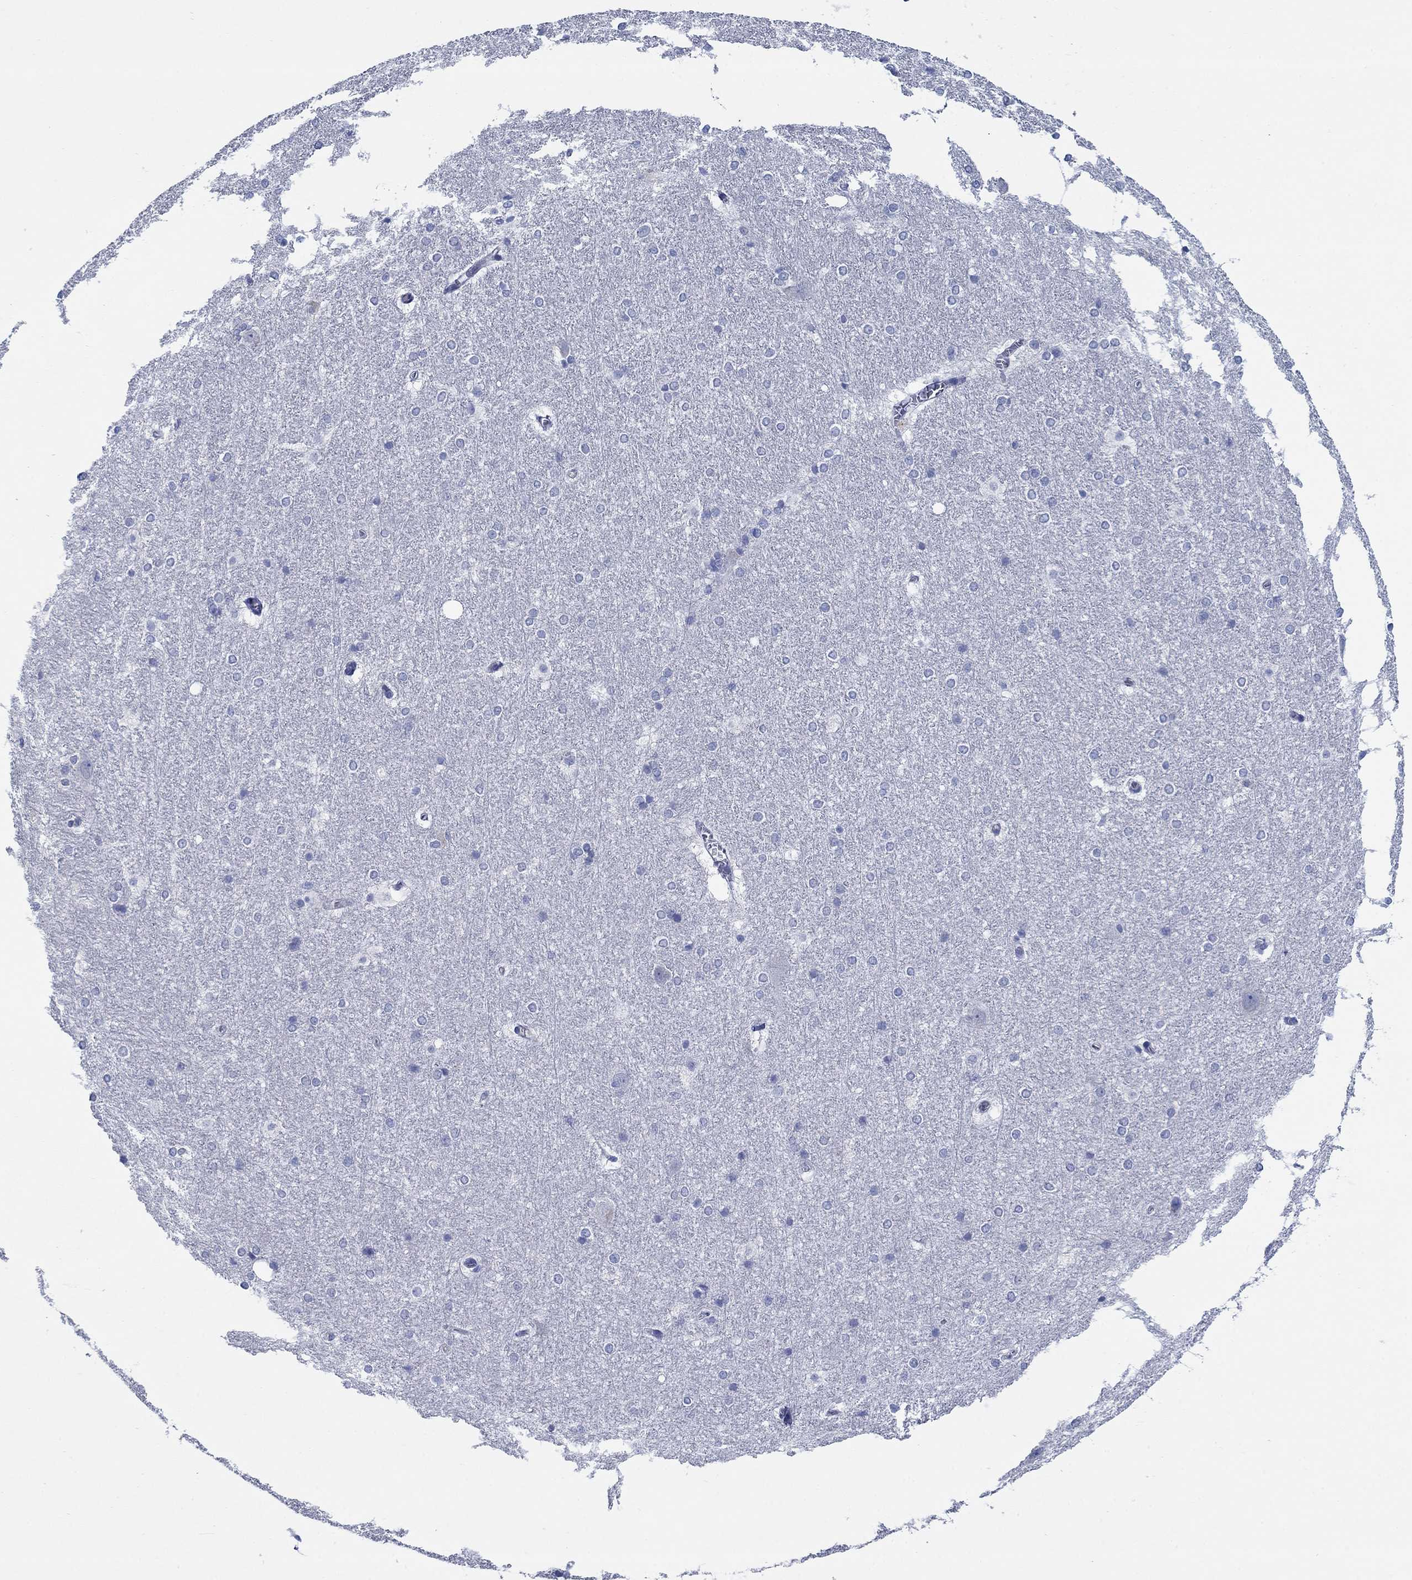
{"staining": {"intensity": "negative", "quantity": "none", "location": "none"}, "tissue": "hippocampus", "cell_type": "Glial cells", "image_type": "normal", "snomed": [{"axis": "morphology", "description": "Normal tissue, NOS"}, {"axis": "topography", "description": "Cerebral cortex"}, {"axis": "topography", "description": "Hippocampus"}], "caption": "Immunohistochemistry (IHC) photomicrograph of unremarkable hippocampus: human hippocampus stained with DAB demonstrates no significant protein expression in glial cells.", "gene": "ENSG00000251537", "patient": {"sex": "female", "age": 19}}